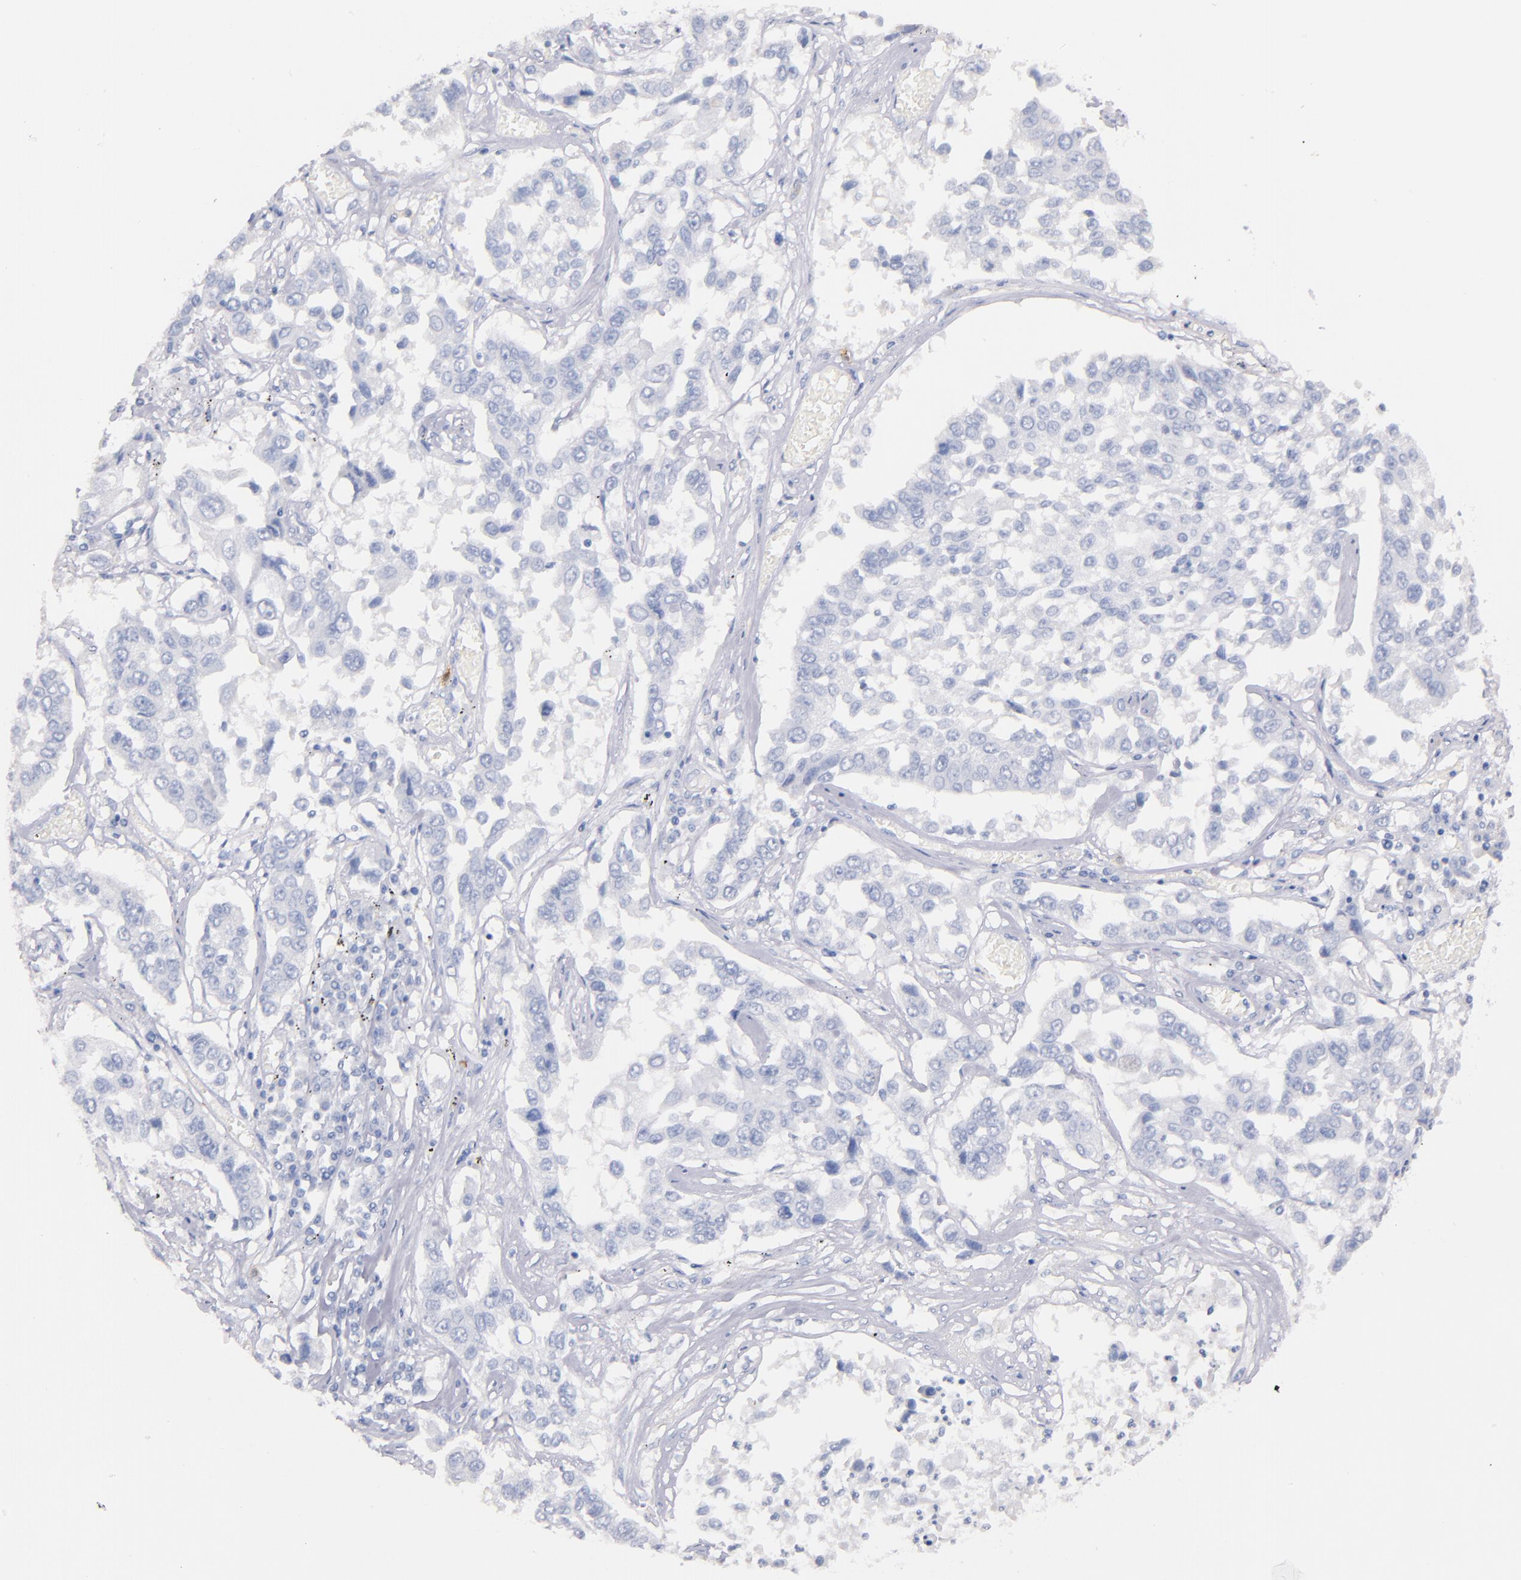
{"staining": {"intensity": "negative", "quantity": "none", "location": "none"}, "tissue": "lung cancer", "cell_type": "Tumor cells", "image_type": "cancer", "snomed": [{"axis": "morphology", "description": "Squamous cell carcinoma, NOS"}, {"axis": "topography", "description": "Lung"}], "caption": "This is an immunohistochemistry image of human lung squamous cell carcinoma. There is no staining in tumor cells.", "gene": "KIT", "patient": {"sex": "male", "age": 71}}